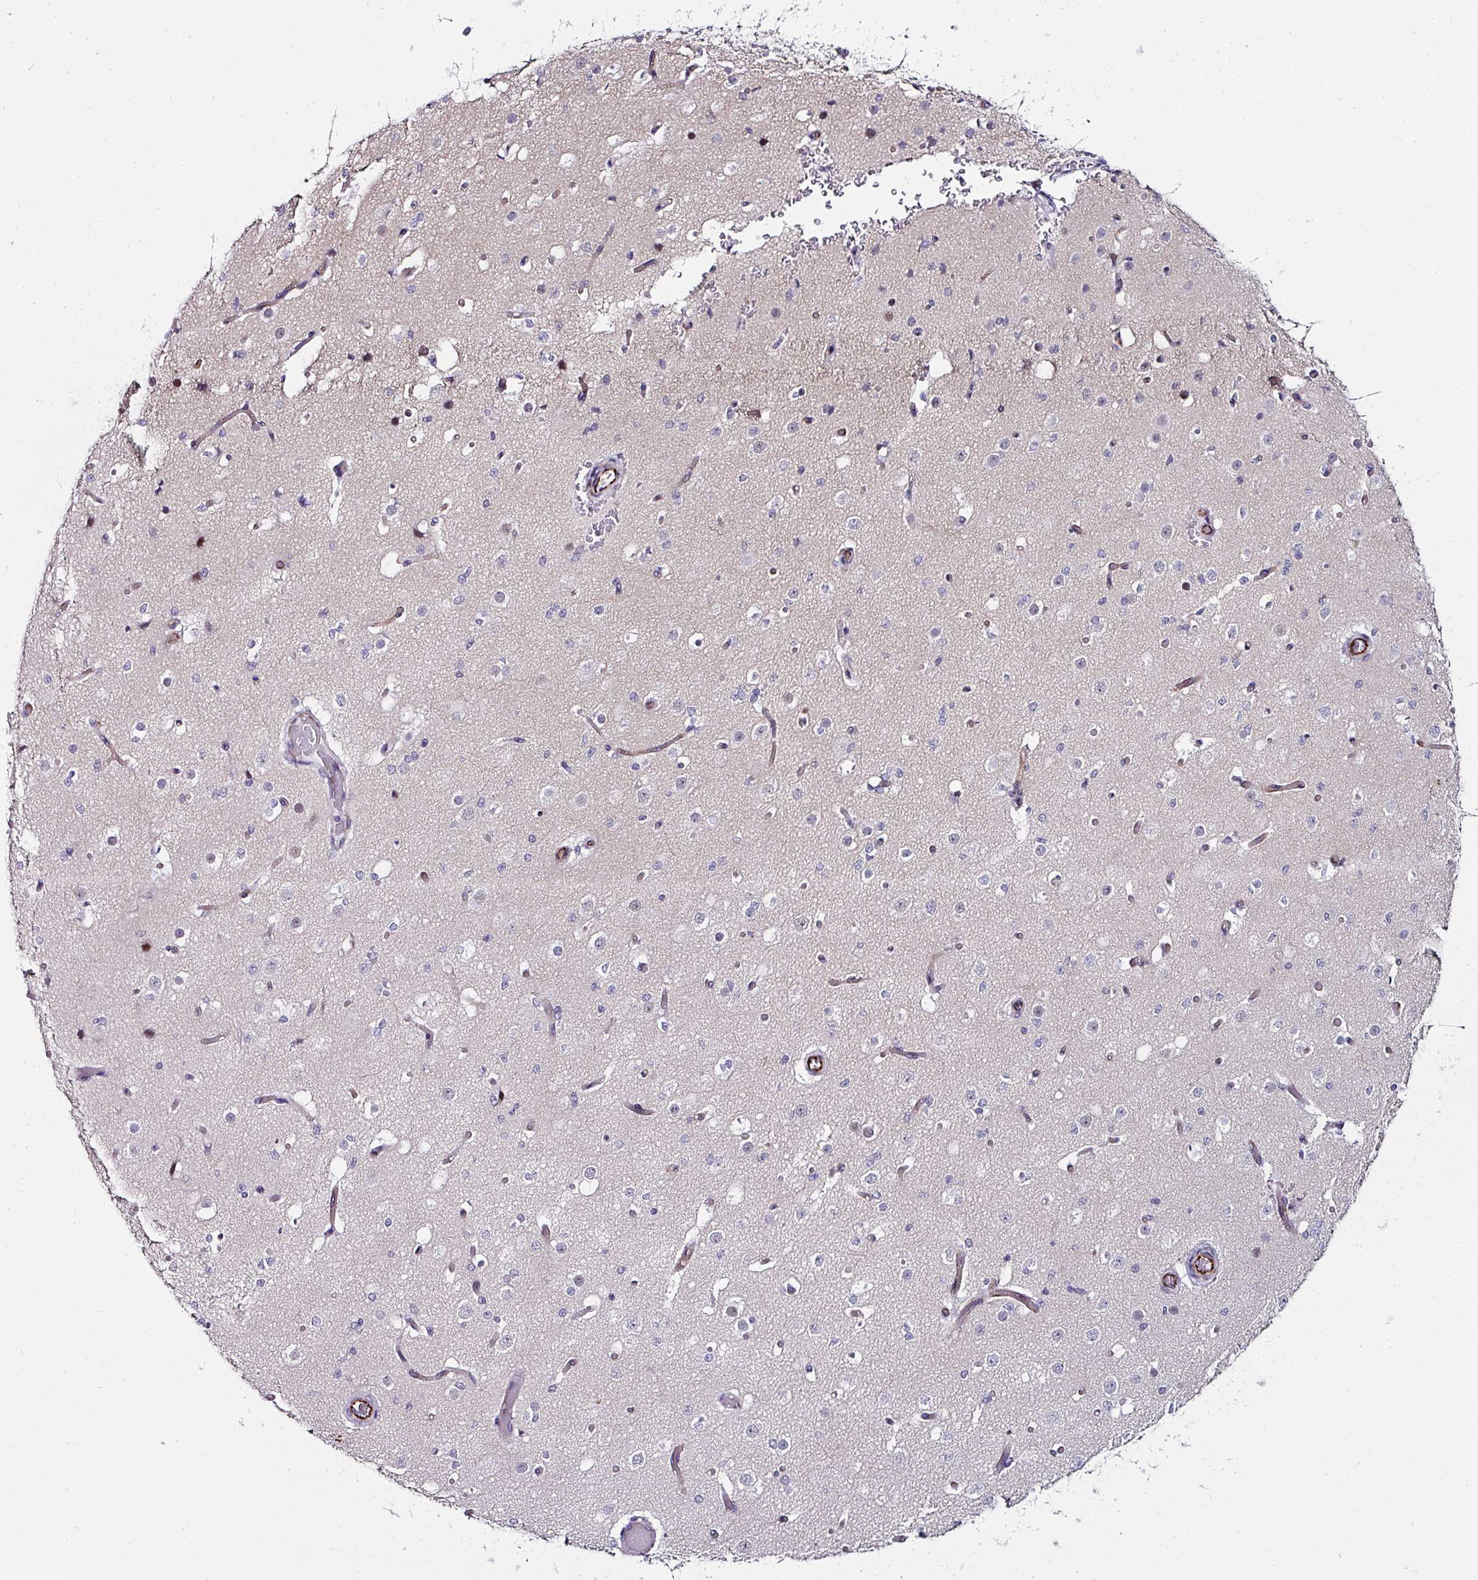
{"staining": {"intensity": "strong", "quantity": "<25%", "location": "cytoplasmic/membranous"}, "tissue": "cerebral cortex", "cell_type": "Endothelial cells", "image_type": "normal", "snomed": [{"axis": "morphology", "description": "Normal tissue, NOS"}, {"axis": "morphology", "description": "Inflammation, NOS"}, {"axis": "topography", "description": "Cerebral cortex"}], "caption": "A micrograph of cerebral cortex stained for a protein exhibits strong cytoplasmic/membranous brown staining in endothelial cells.", "gene": "TMPRSS9", "patient": {"sex": "male", "age": 6}}